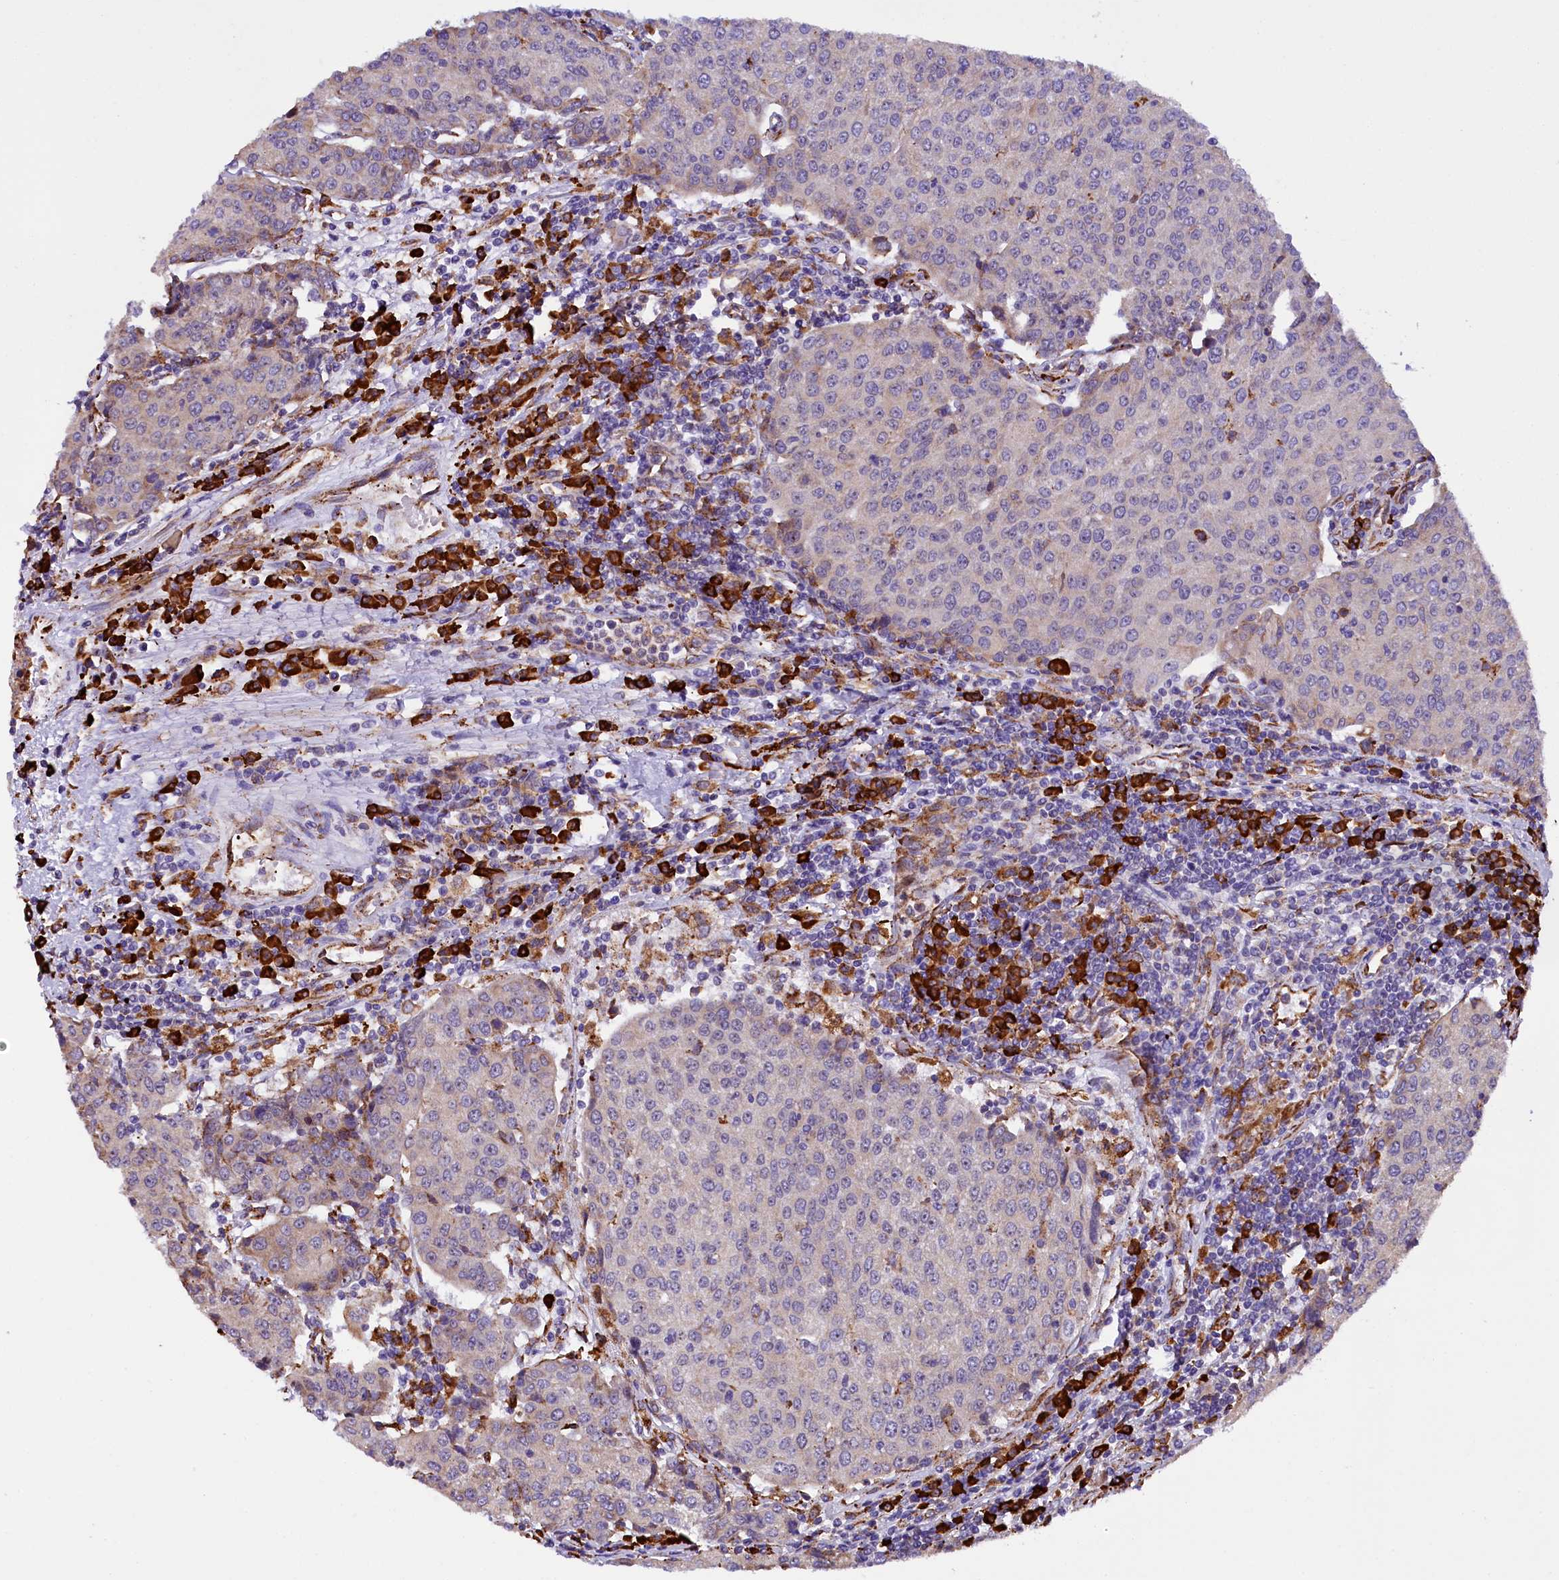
{"staining": {"intensity": "weak", "quantity": "<25%", "location": "cytoplasmic/membranous"}, "tissue": "urothelial cancer", "cell_type": "Tumor cells", "image_type": "cancer", "snomed": [{"axis": "morphology", "description": "Urothelial carcinoma, High grade"}, {"axis": "topography", "description": "Urinary bladder"}], "caption": "A micrograph of human high-grade urothelial carcinoma is negative for staining in tumor cells.", "gene": "CAPS2", "patient": {"sex": "female", "age": 85}}